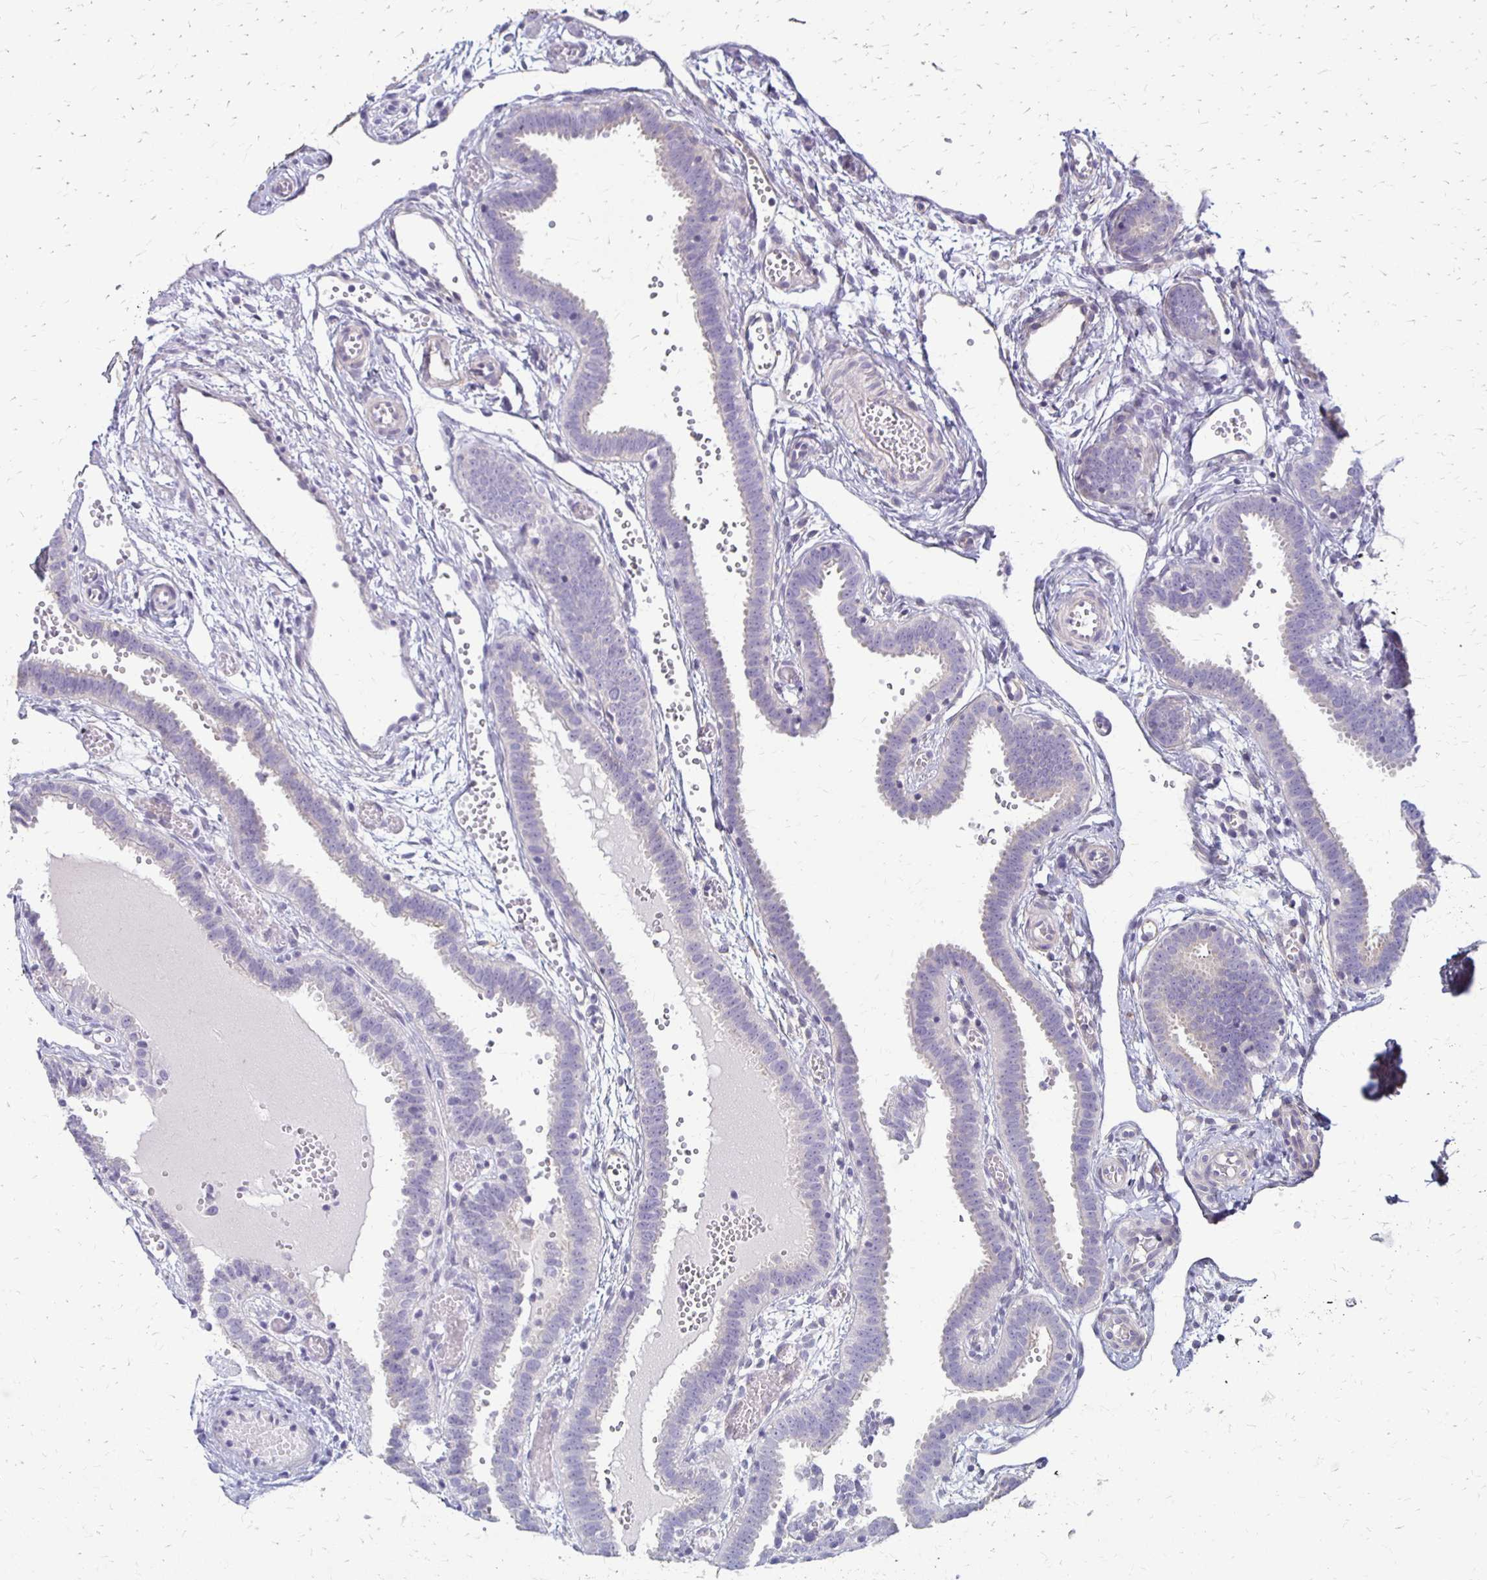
{"staining": {"intensity": "negative", "quantity": "none", "location": "none"}, "tissue": "fallopian tube", "cell_type": "Glandular cells", "image_type": "normal", "snomed": [{"axis": "morphology", "description": "Normal tissue, NOS"}, {"axis": "topography", "description": "Fallopian tube"}], "caption": "IHC of benign fallopian tube demonstrates no staining in glandular cells.", "gene": "RHOC", "patient": {"sex": "female", "age": 37}}